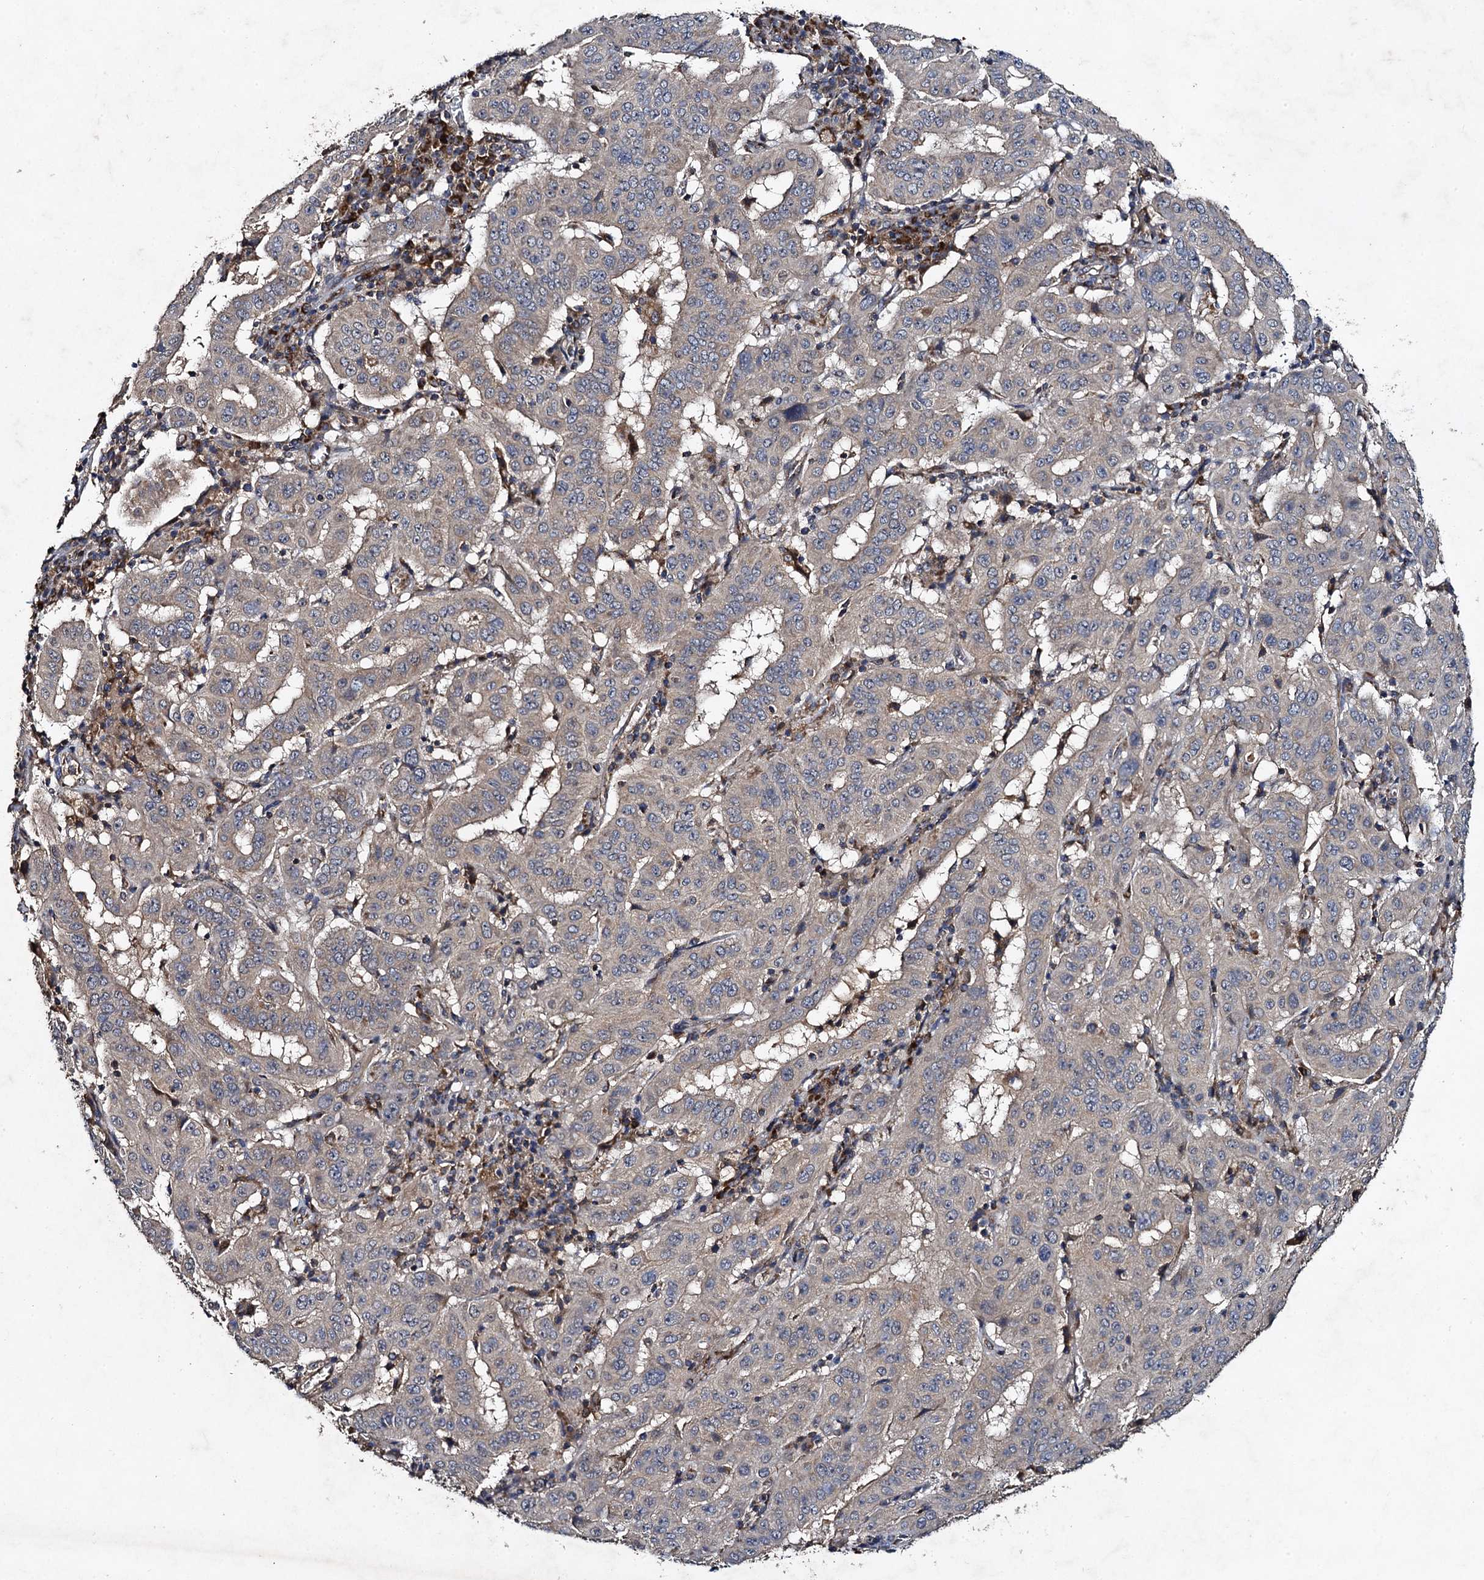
{"staining": {"intensity": "negative", "quantity": "none", "location": "none"}, "tissue": "pancreatic cancer", "cell_type": "Tumor cells", "image_type": "cancer", "snomed": [{"axis": "morphology", "description": "Adenocarcinoma, NOS"}, {"axis": "topography", "description": "Pancreas"}], "caption": "Immunohistochemistry photomicrograph of human pancreatic cancer (adenocarcinoma) stained for a protein (brown), which reveals no positivity in tumor cells. (DAB immunohistochemistry (IHC) with hematoxylin counter stain).", "gene": "NDUFA13", "patient": {"sex": "male", "age": 63}}